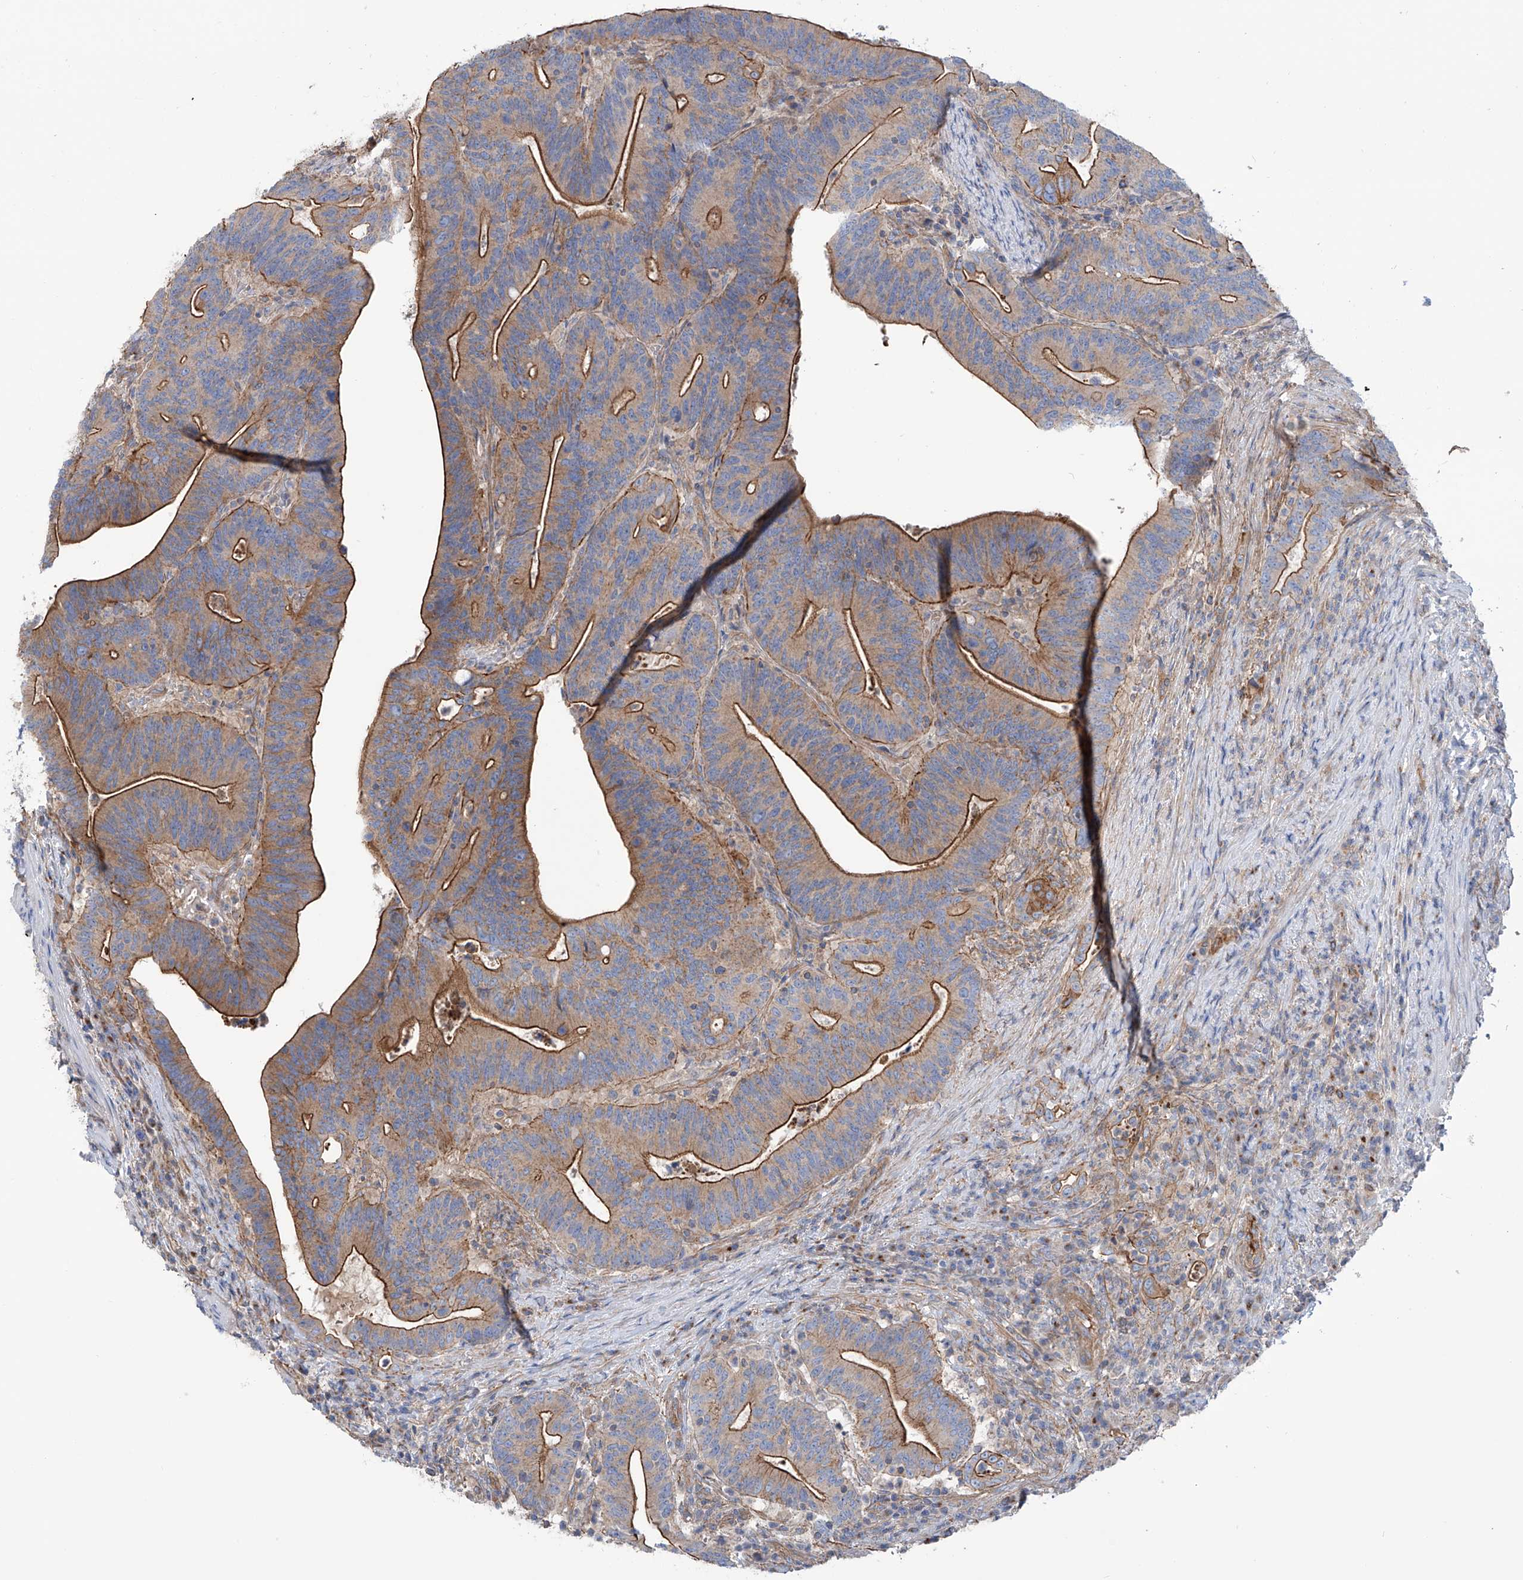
{"staining": {"intensity": "strong", "quantity": "25%-75%", "location": "cytoplasmic/membranous"}, "tissue": "colorectal cancer", "cell_type": "Tumor cells", "image_type": "cancer", "snomed": [{"axis": "morphology", "description": "Adenocarcinoma, NOS"}, {"axis": "topography", "description": "Colon"}], "caption": "Human colorectal cancer stained with a protein marker reveals strong staining in tumor cells.", "gene": "TMEM209", "patient": {"sex": "female", "age": 66}}